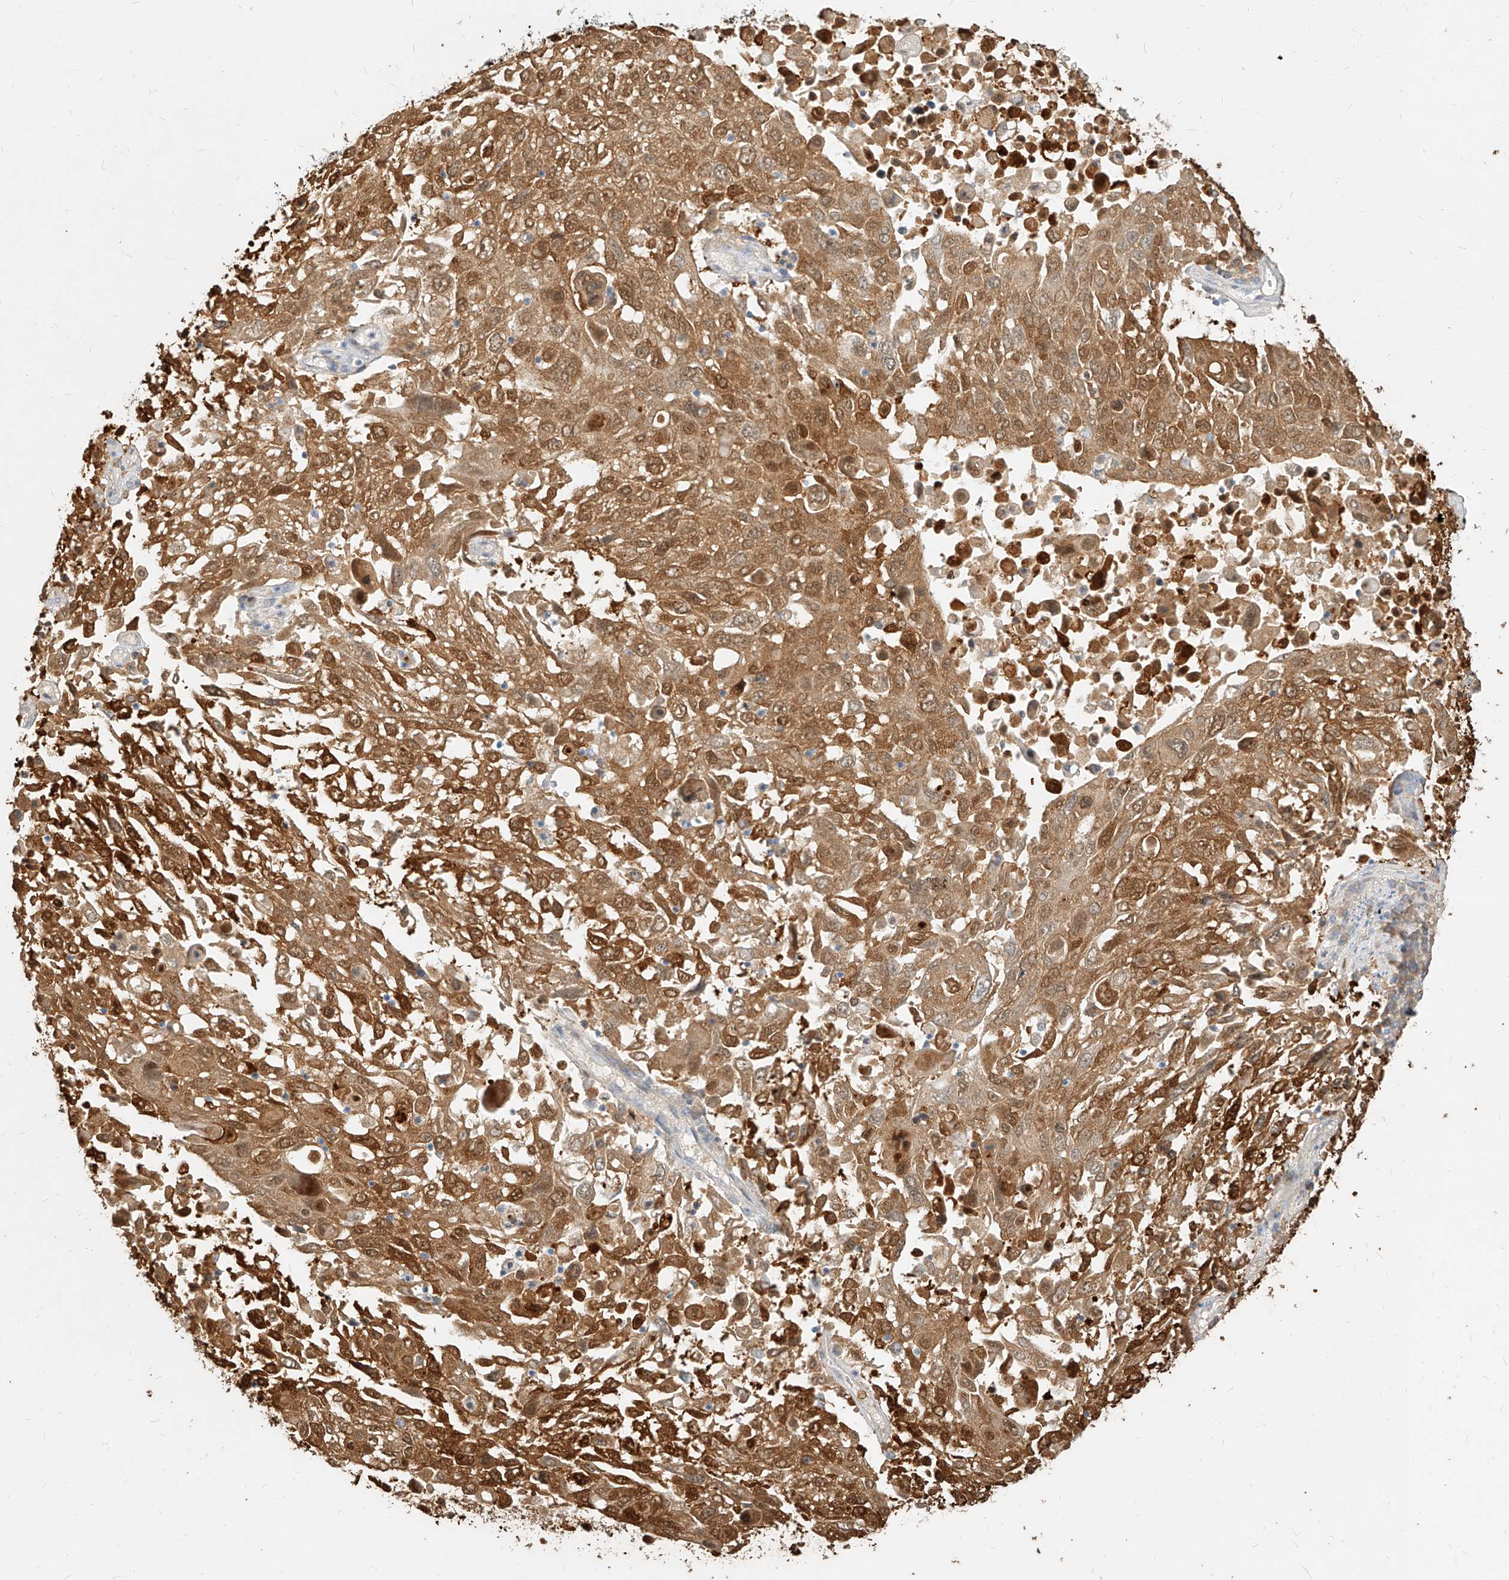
{"staining": {"intensity": "moderate", "quantity": ">75%", "location": "cytoplasmic/membranous,nuclear"}, "tissue": "lung cancer", "cell_type": "Tumor cells", "image_type": "cancer", "snomed": [{"axis": "morphology", "description": "Squamous cell carcinoma, NOS"}, {"axis": "topography", "description": "Lung"}], "caption": "IHC photomicrograph of neoplastic tissue: human squamous cell carcinoma (lung) stained using immunohistochemistry (IHC) demonstrates medium levels of moderate protein expression localized specifically in the cytoplasmic/membranous and nuclear of tumor cells, appearing as a cytoplasmic/membranous and nuclear brown color.", "gene": "PGD", "patient": {"sex": "male", "age": 65}}